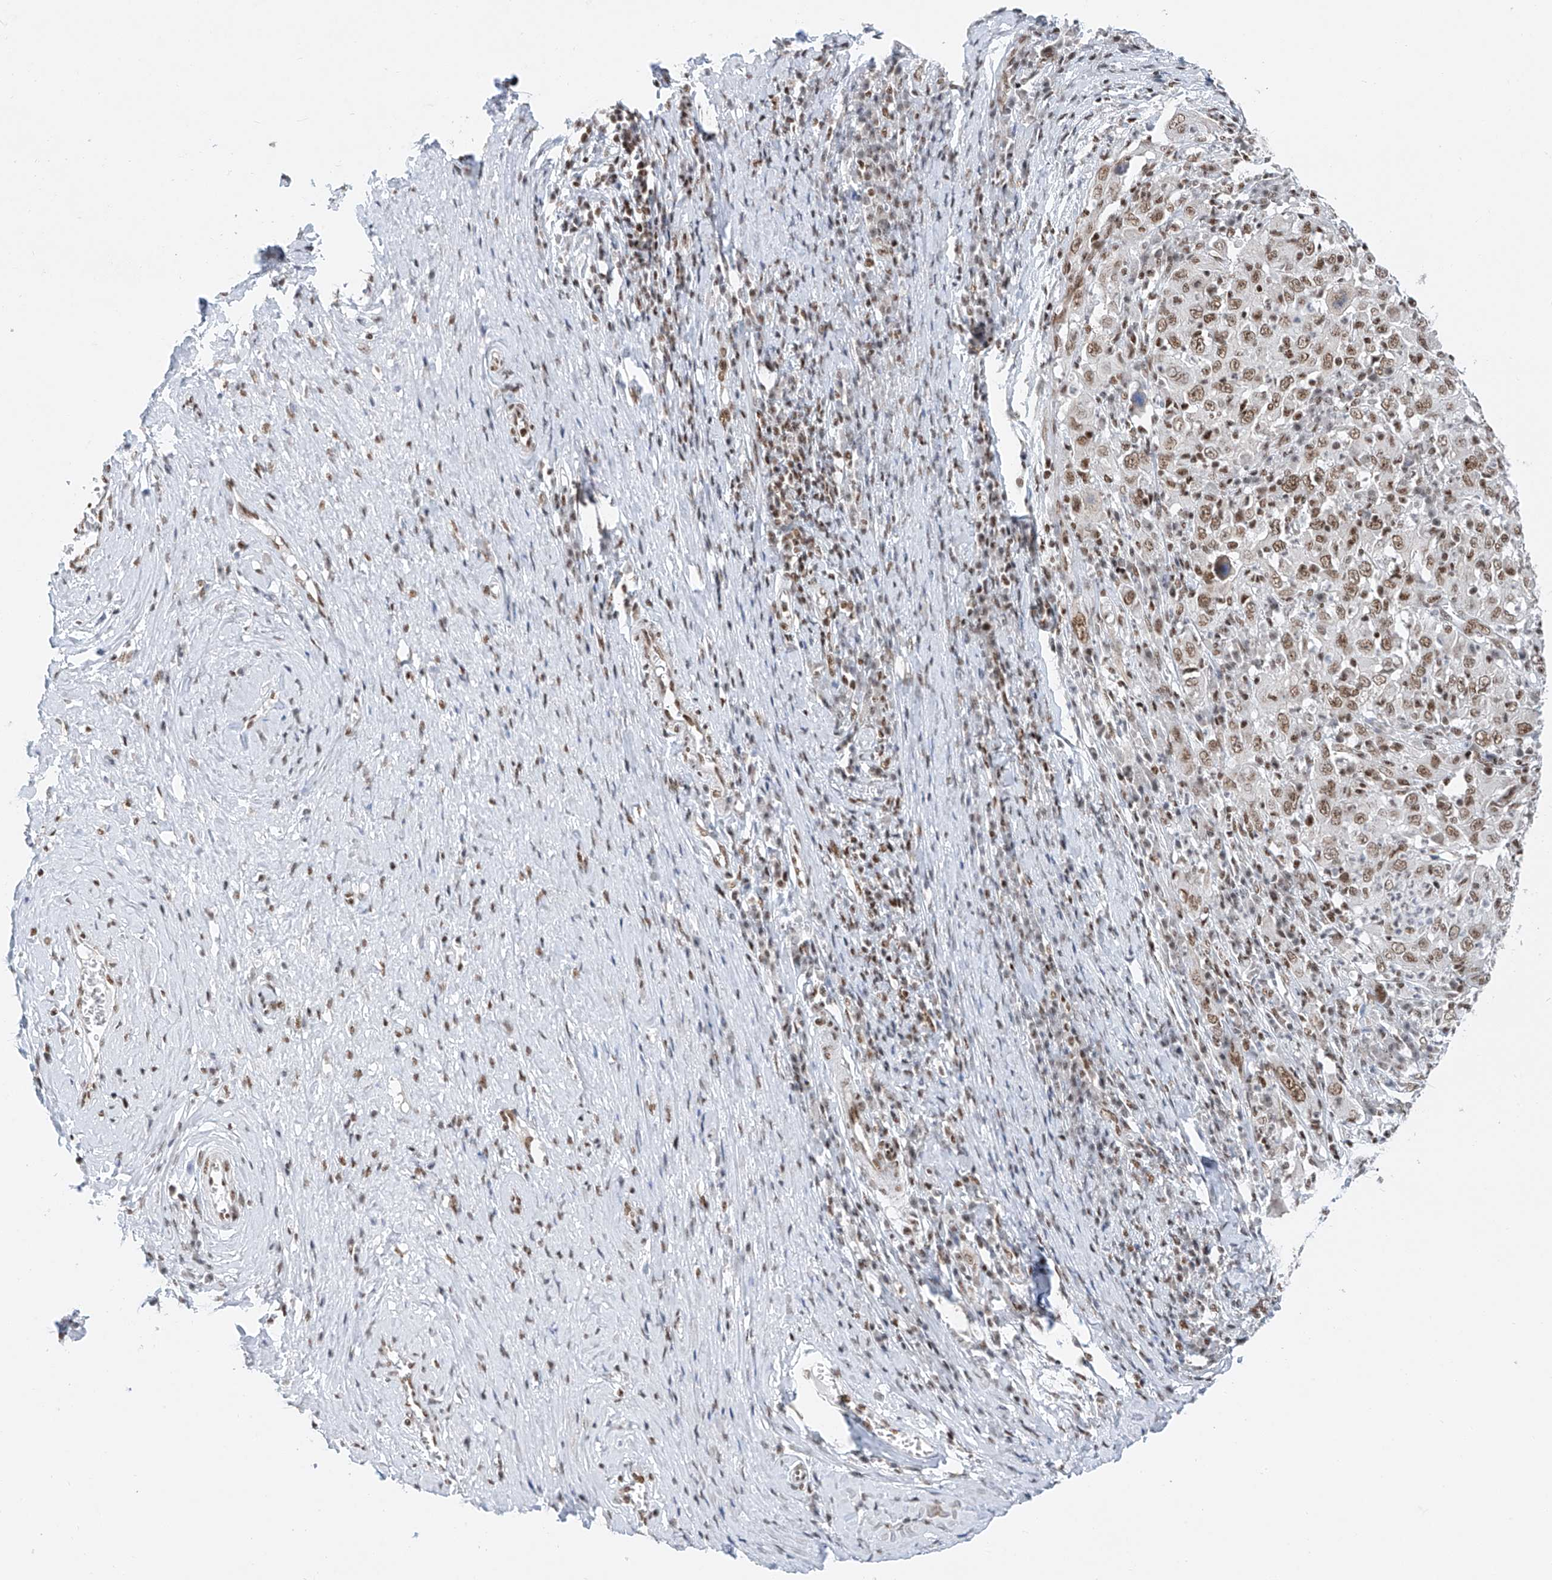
{"staining": {"intensity": "moderate", "quantity": ">75%", "location": "nuclear"}, "tissue": "cervical cancer", "cell_type": "Tumor cells", "image_type": "cancer", "snomed": [{"axis": "morphology", "description": "Squamous cell carcinoma, NOS"}, {"axis": "topography", "description": "Cervix"}], "caption": "Brown immunohistochemical staining in human cervical squamous cell carcinoma demonstrates moderate nuclear staining in approximately >75% of tumor cells.", "gene": "TAF4", "patient": {"sex": "female", "age": 46}}